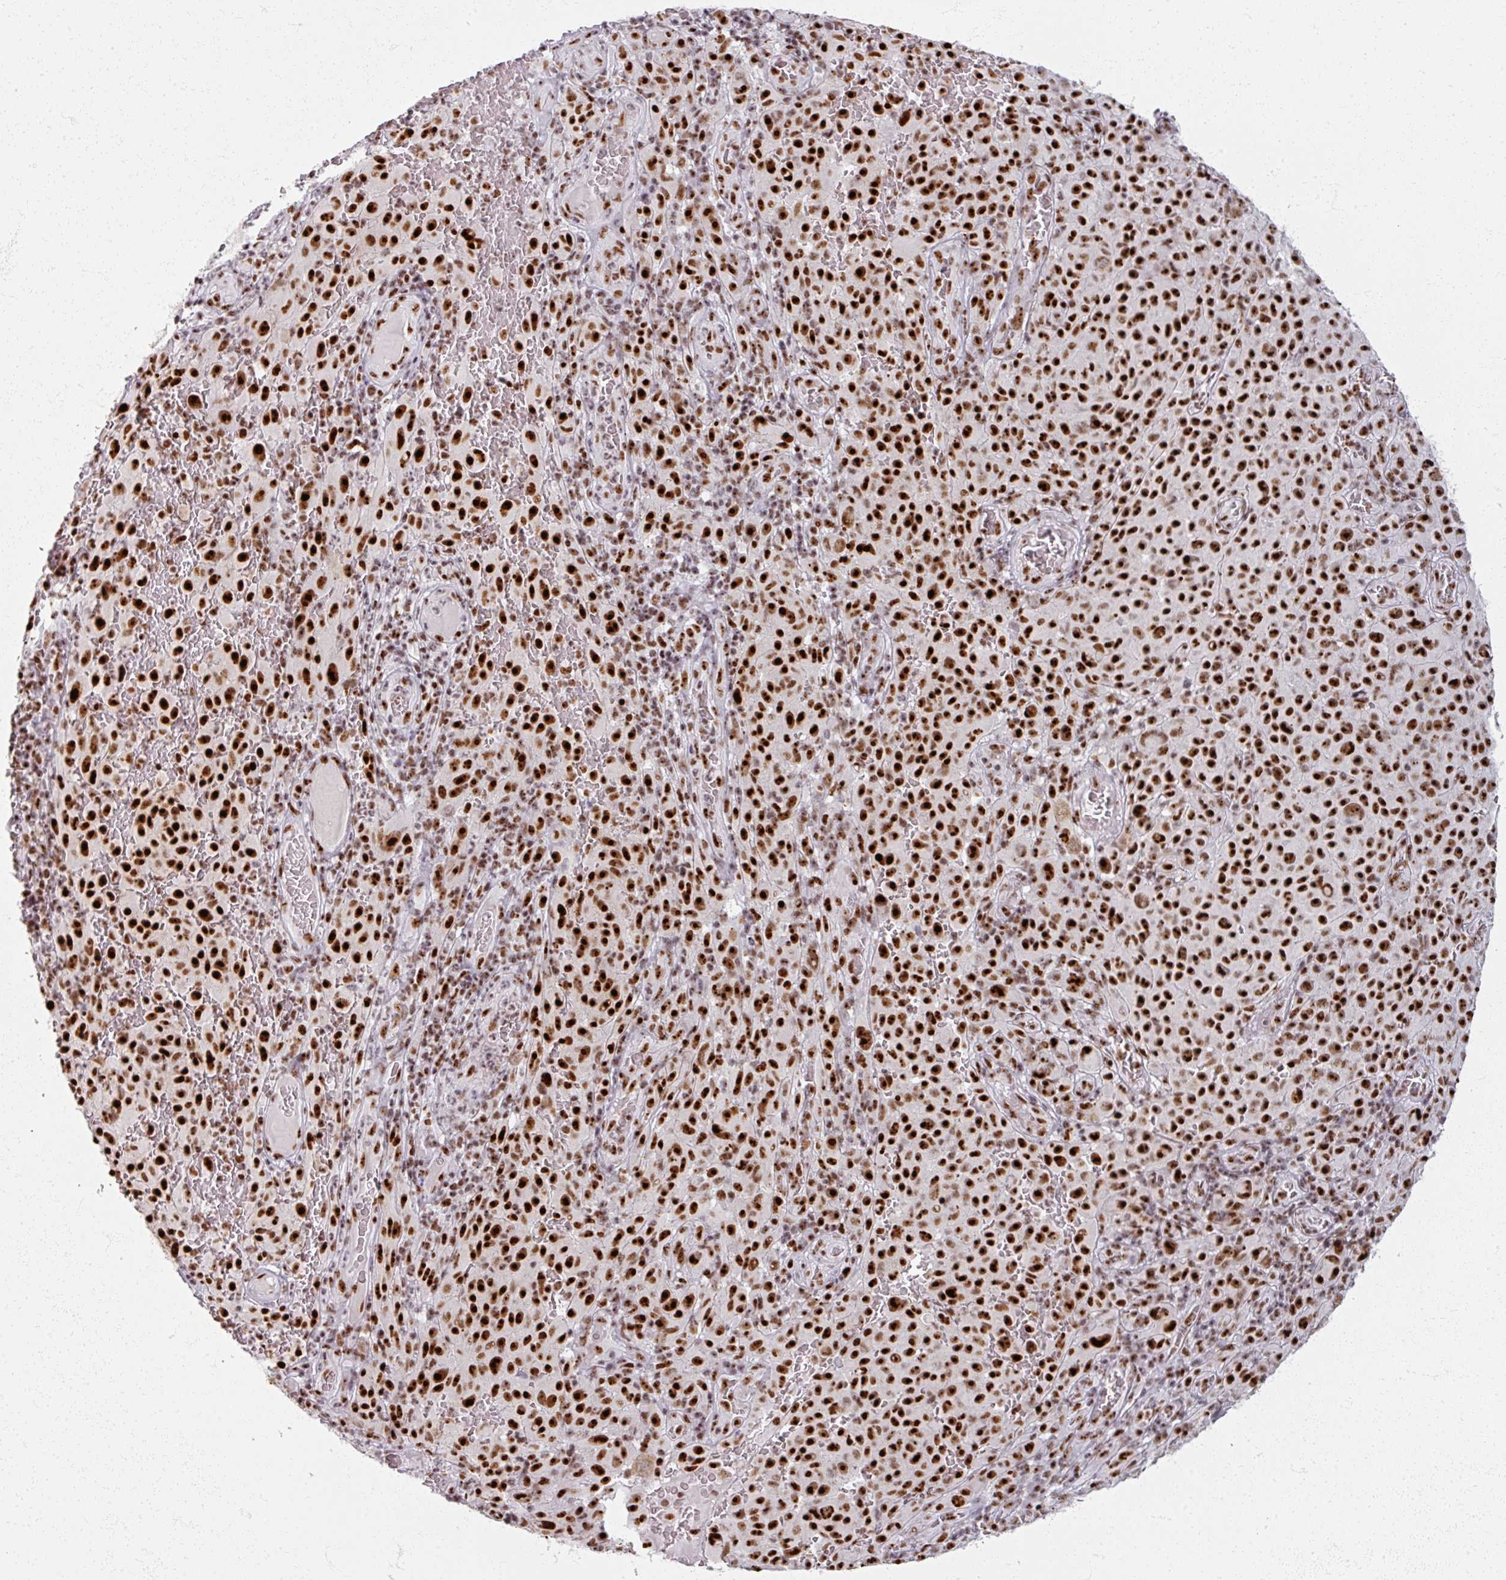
{"staining": {"intensity": "strong", "quantity": ">75%", "location": "nuclear"}, "tissue": "melanoma", "cell_type": "Tumor cells", "image_type": "cancer", "snomed": [{"axis": "morphology", "description": "Malignant melanoma, NOS"}, {"axis": "topography", "description": "Skin"}], "caption": "Protein expression analysis of human melanoma reveals strong nuclear staining in approximately >75% of tumor cells.", "gene": "ADAR", "patient": {"sex": "female", "age": 82}}